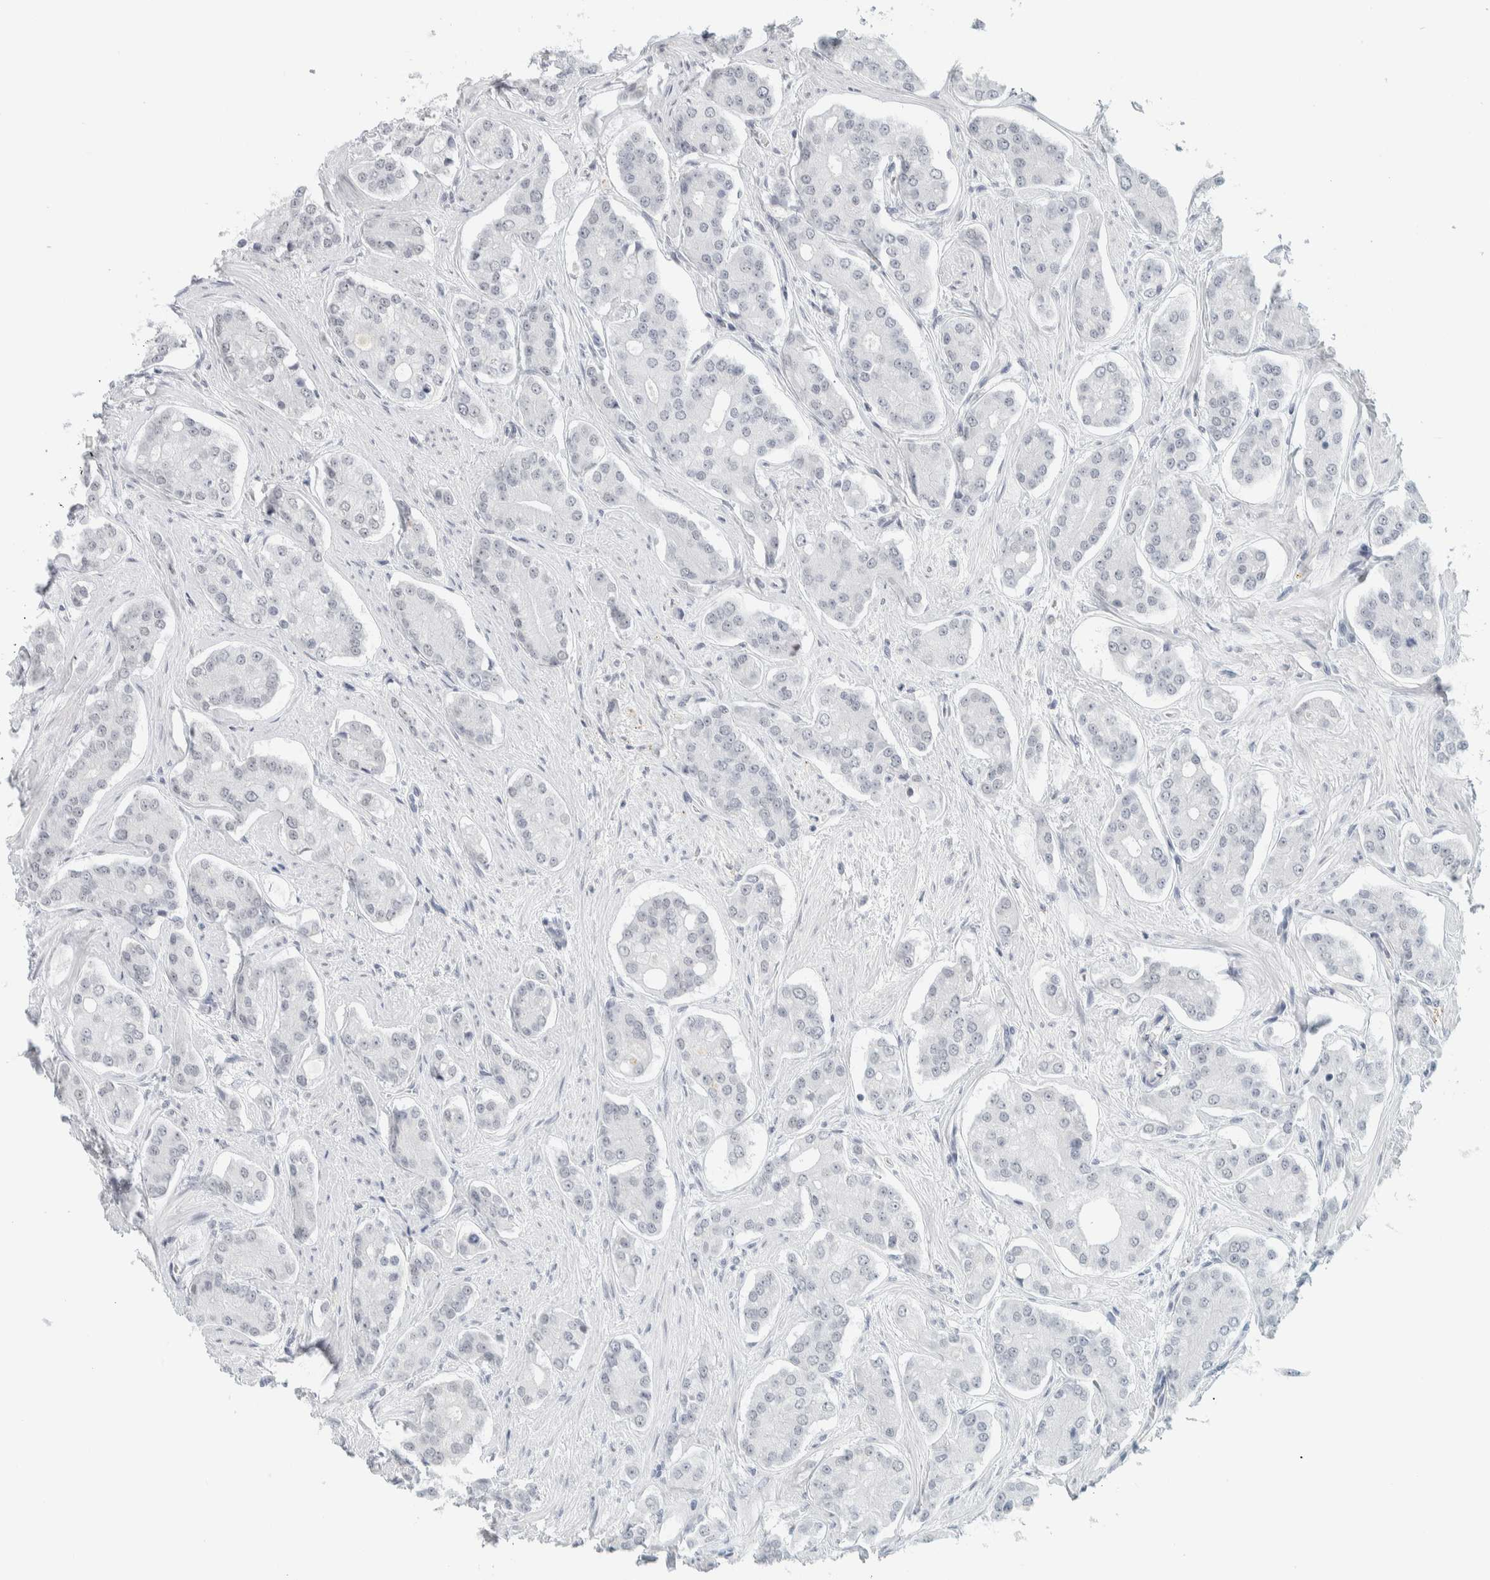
{"staining": {"intensity": "negative", "quantity": "none", "location": "none"}, "tissue": "prostate cancer", "cell_type": "Tumor cells", "image_type": "cancer", "snomed": [{"axis": "morphology", "description": "Adenocarcinoma, High grade"}, {"axis": "topography", "description": "Prostate"}], "caption": "This is an immunohistochemistry photomicrograph of human prostate adenocarcinoma (high-grade). There is no expression in tumor cells.", "gene": "CDH17", "patient": {"sex": "male", "age": 71}}